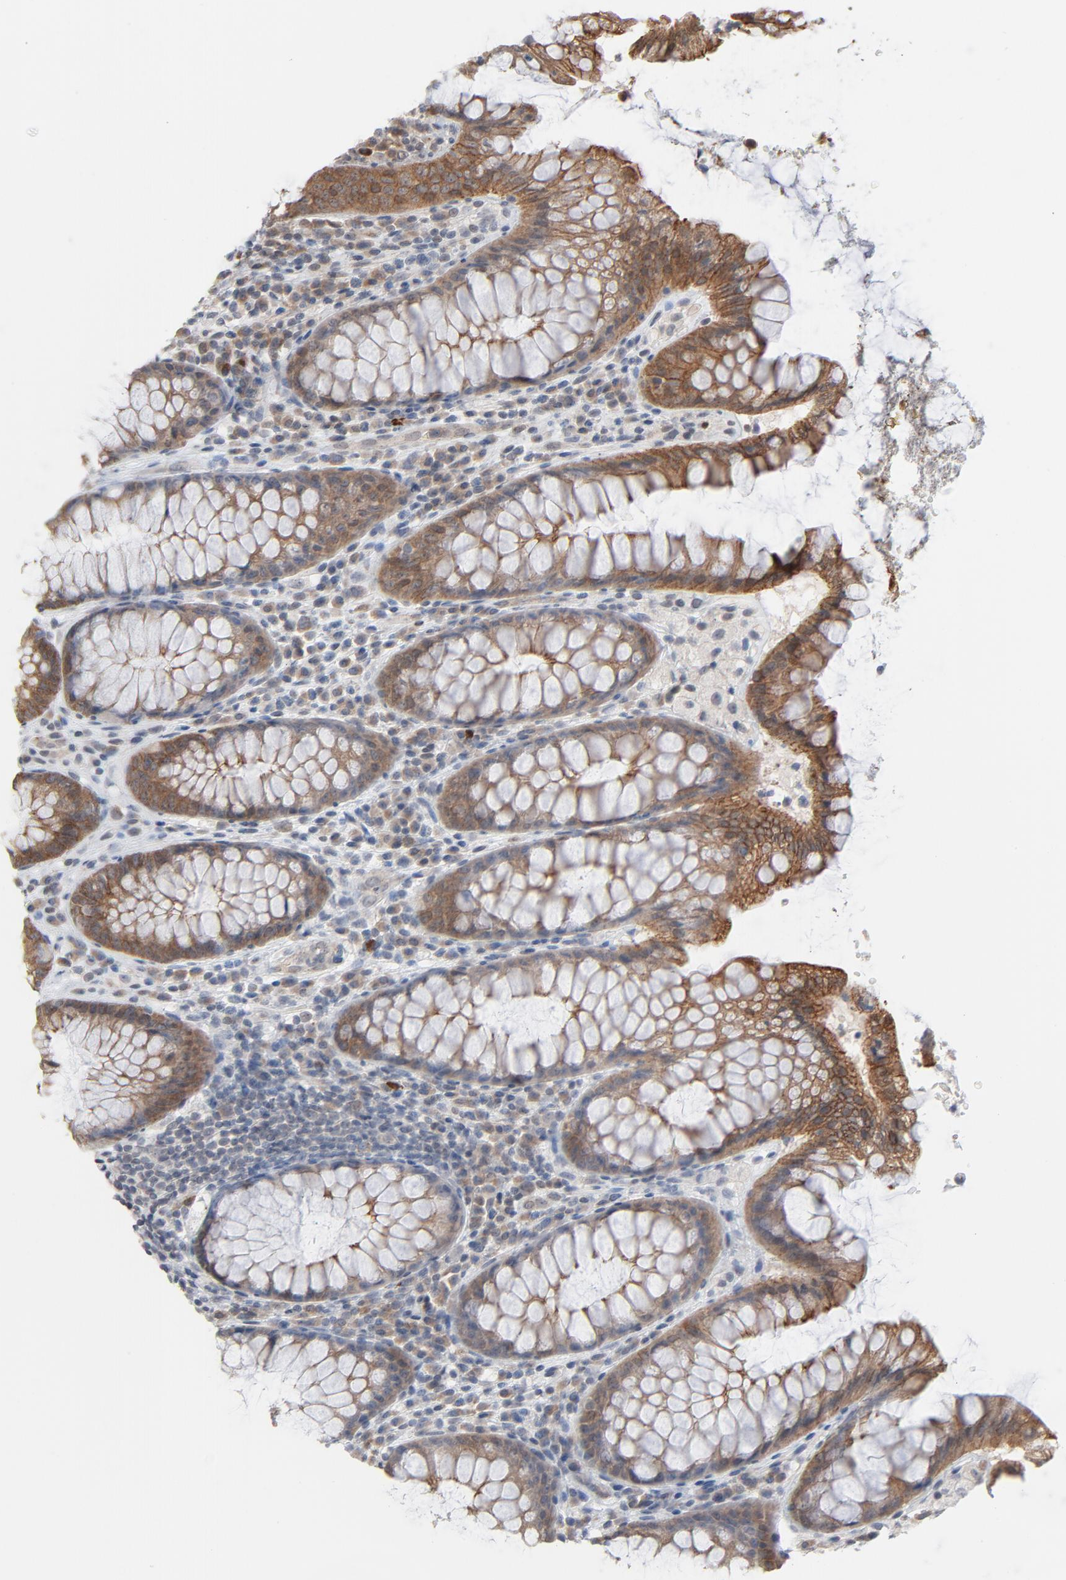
{"staining": {"intensity": "moderate", "quantity": "25%-75%", "location": "cytoplasmic/membranous"}, "tissue": "colon", "cell_type": "Endothelial cells", "image_type": "normal", "snomed": [{"axis": "morphology", "description": "Normal tissue, NOS"}, {"axis": "topography", "description": "Colon"}], "caption": "Immunohistochemical staining of benign human colon shows medium levels of moderate cytoplasmic/membranous staining in about 25%-75% of endothelial cells. (DAB (3,3'-diaminobenzidine) = brown stain, brightfield microscopy at high magnification).", "gene": "ITPR3", "patient": {"sex": "male", "age": 14}}